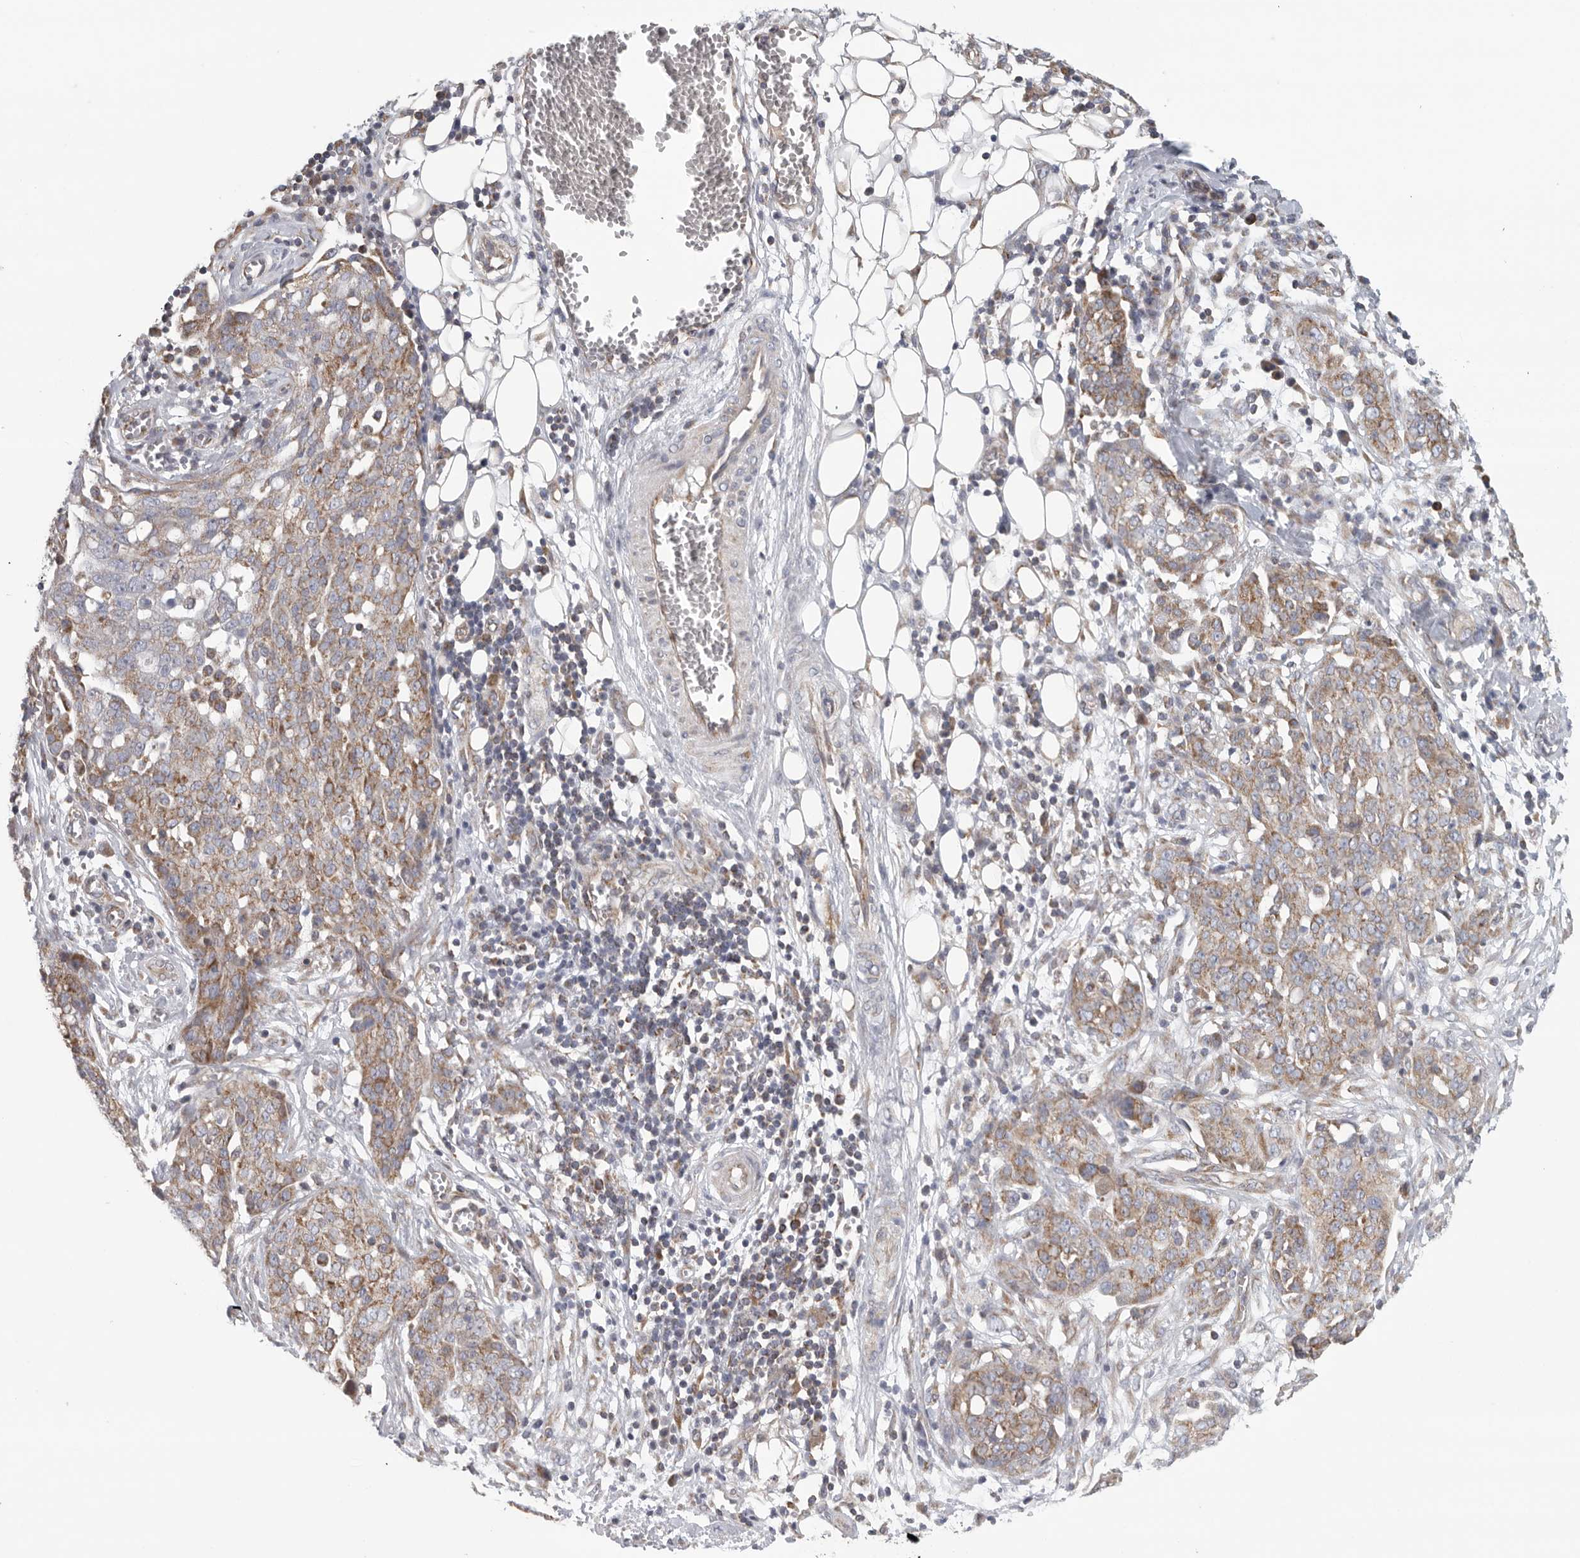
{"staining": {"intensity": "moderate", "quantity": ">75%", "location": "cytoplasmic/membranous"}, "tissue": "ovarian cancer", "cell_type": "Tumor cells", "image_type": "cancer", "snomed": [{"axis": "morphology", "description": "Cystadenocarcinoma, serous, NOS"}, {"axis": "topography", "description": "Soft tissue"}, {"axis": "topography", "description": "Ovary"}], "caption": "Ovarian cancer stained with DAB (3,3'-diaminobenzidine) immunohistochemistry demonstrates medium levels of moderate cytoplasmic/membranous staining in approximately >75% of tumor cells.", "gene": "FKBP8", "patient": {"sex": "female", "age": 57}}